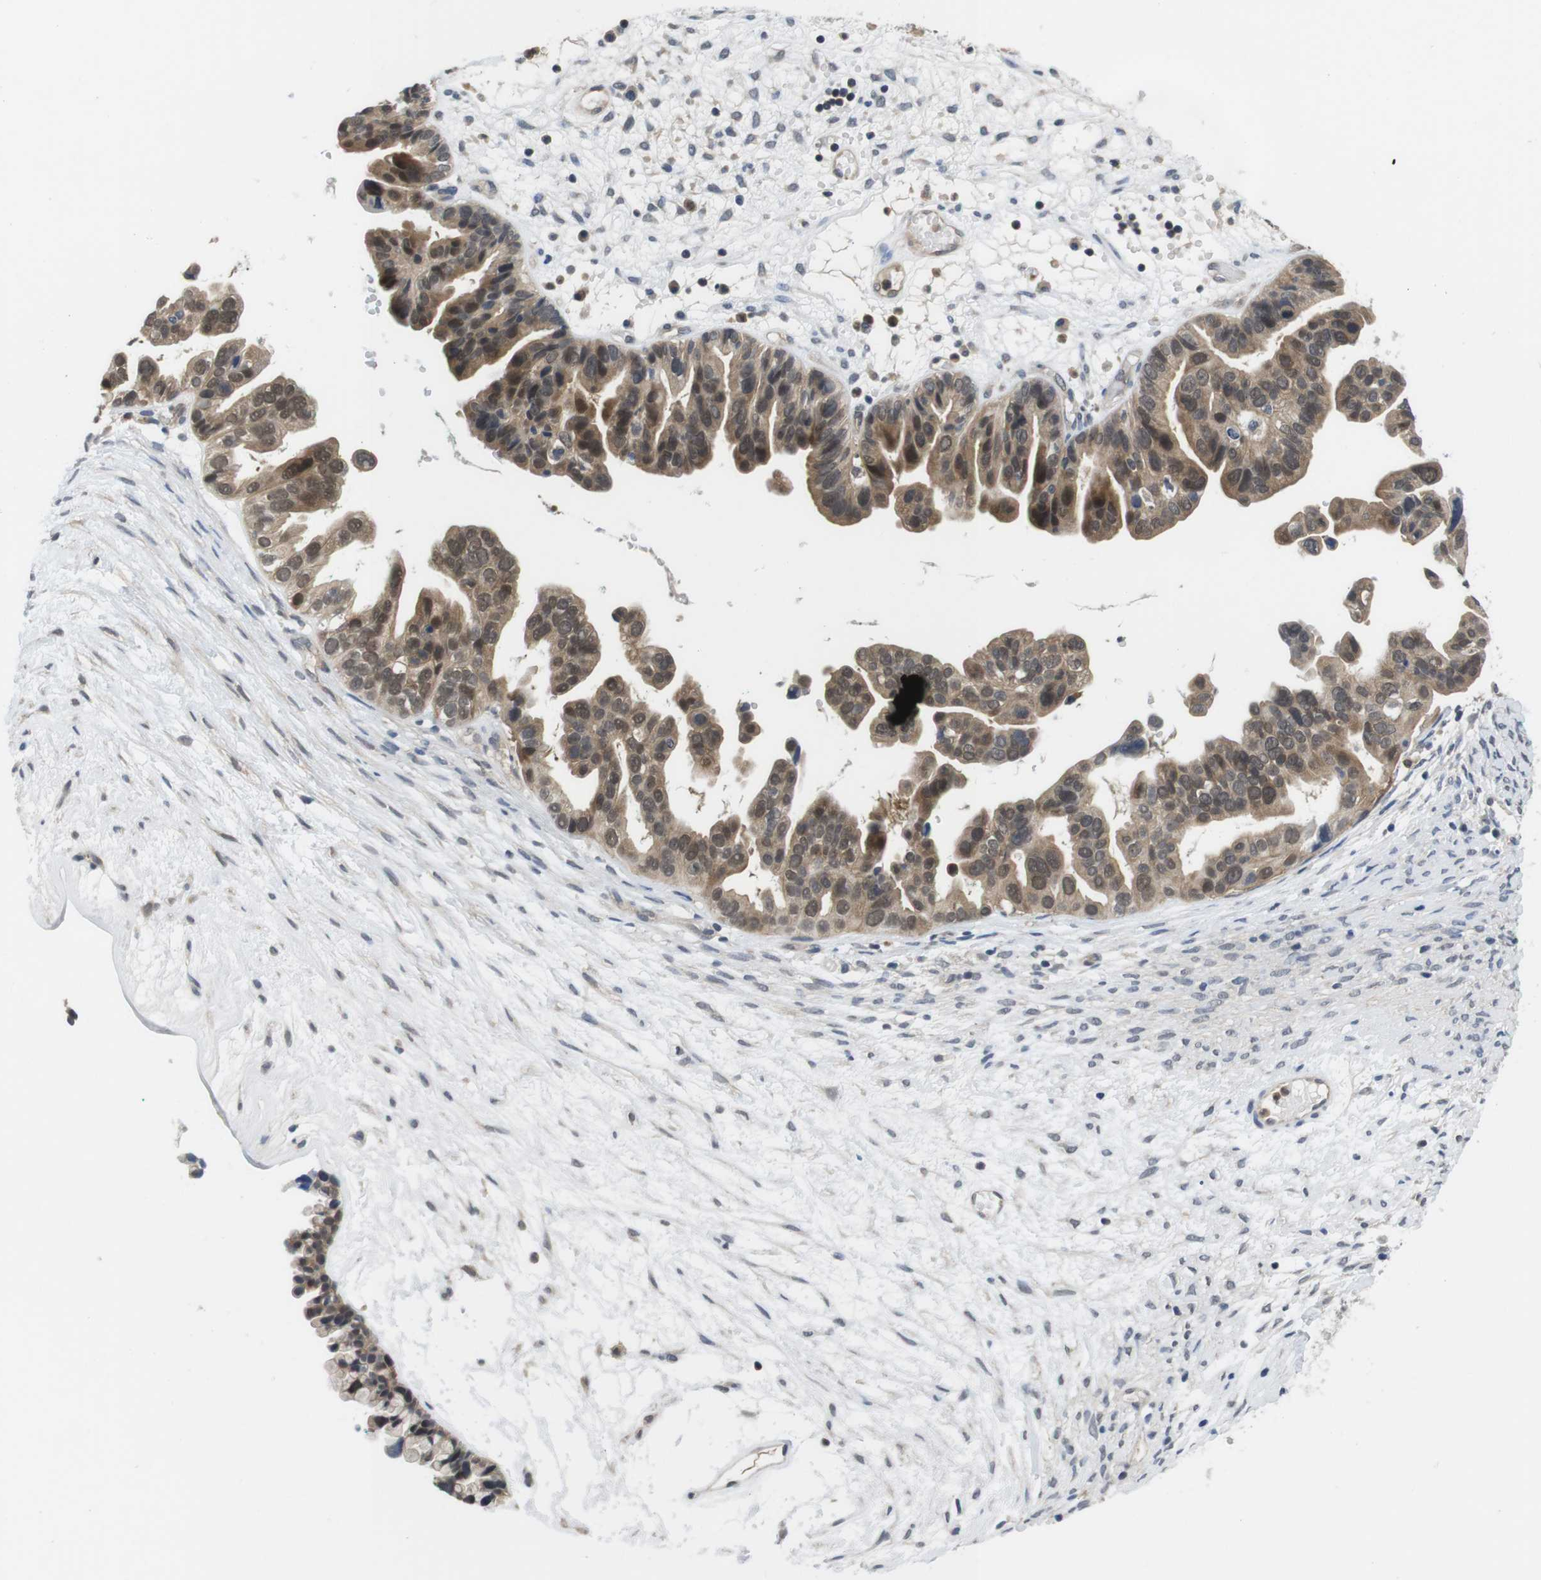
{"staining": {"intensity": "moderate", "quantity": ">75%", "location": "cytoplasmic/membranous,nuclear"}, "tissue": "ovarian cancer", "cell_type": "Tumor cells", "image_type": "cancer", "snomed": [{"axis": "morphology", "description": "Cystadenocarcinoma, serous, NOS"}, {"axis": "topography", "description": "Ovary"}], "caption": "This is a micrograph of IHC staining of serous cystadenocarcinoma (ovarian), which shows moderate expression in the cytoplasmic/membranous and nuclear of tumor cells.", "gene": "FADD", "patient": {"sex": "female", "age": 56}}